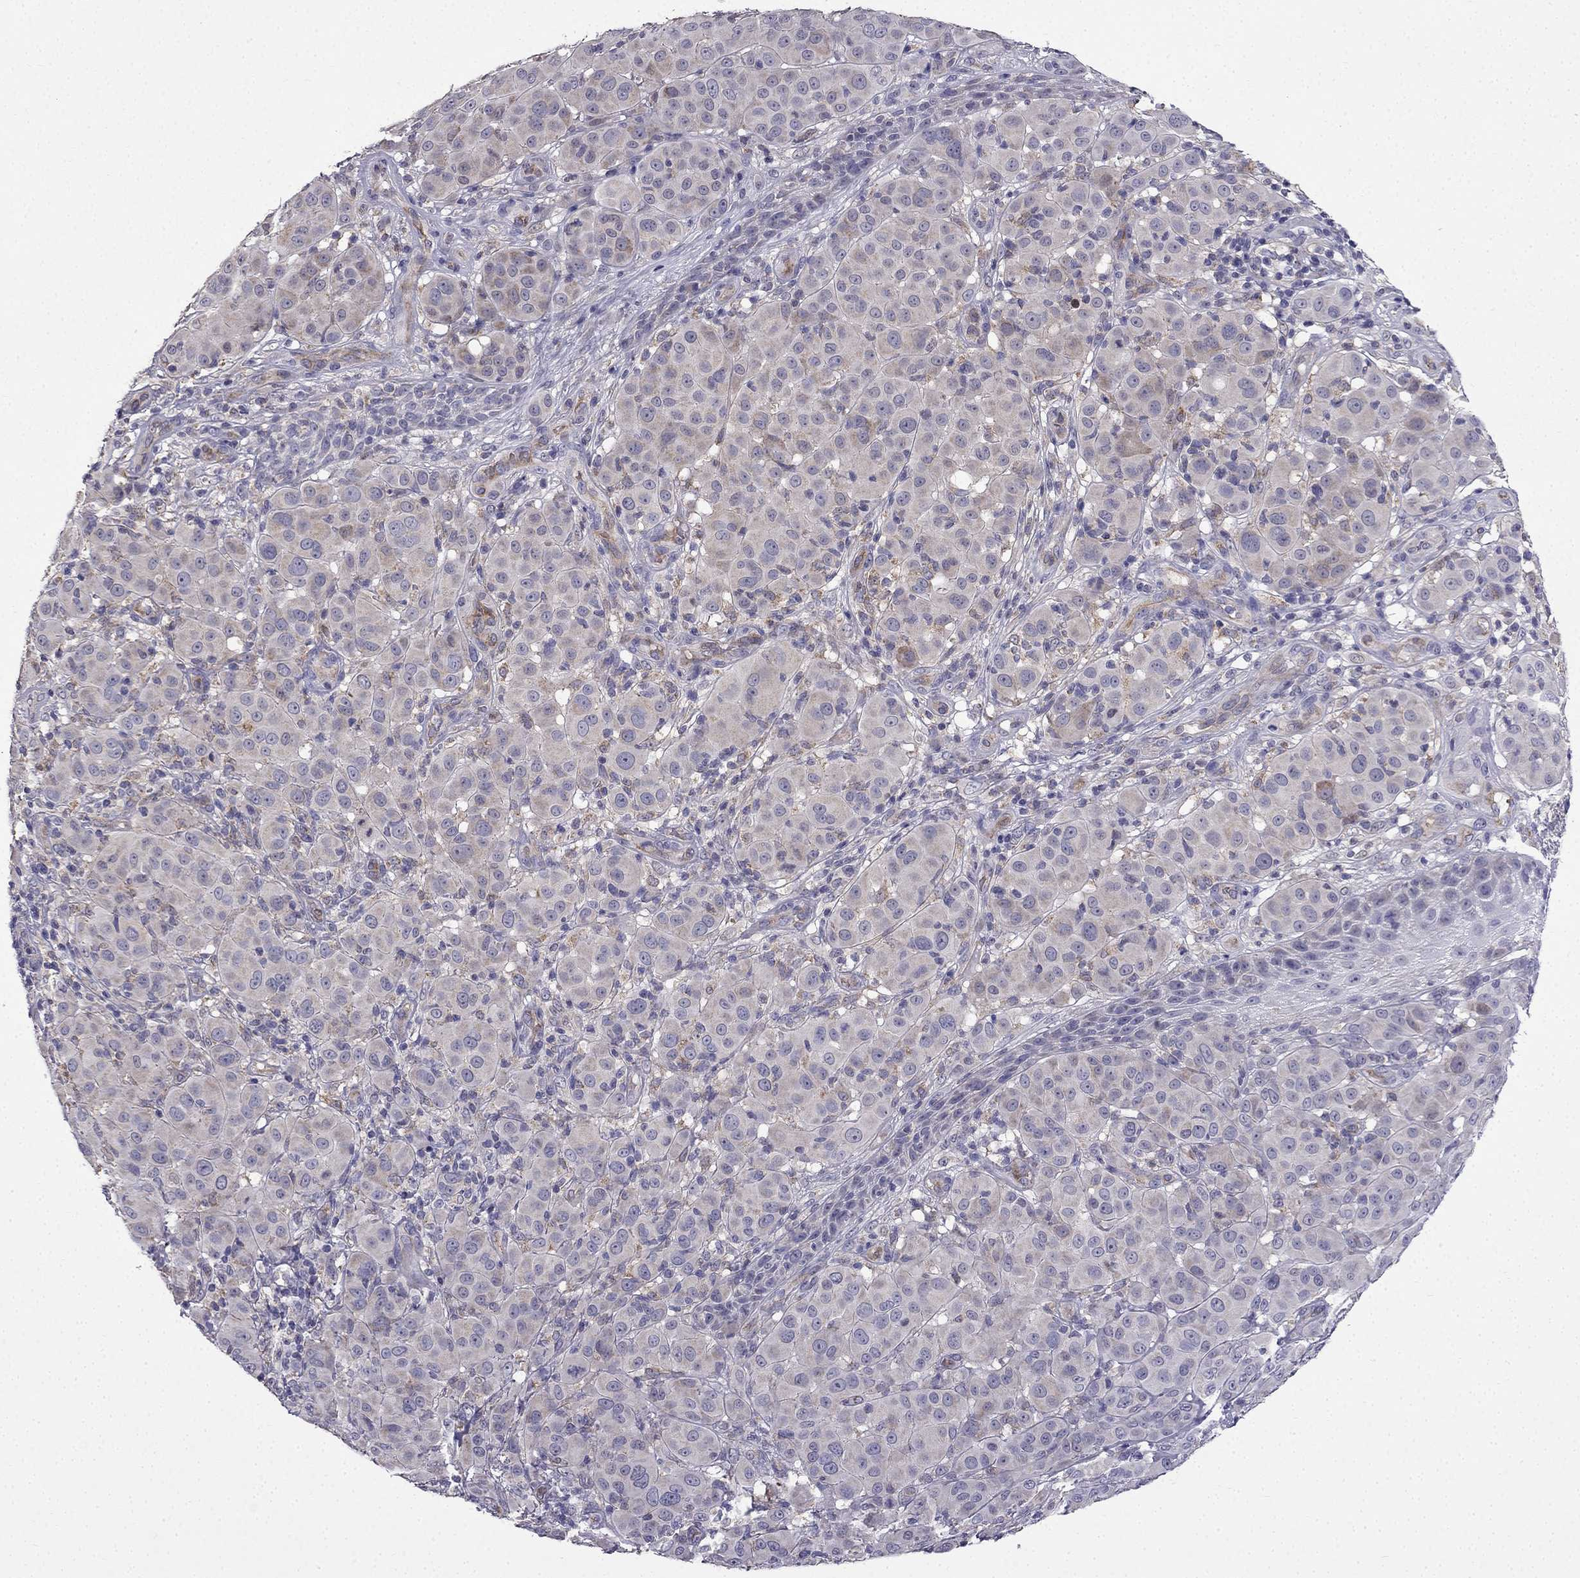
{"staining": {"intensity": "weak", "quantity": "25%-75%", "location": "cytoplasmic/membranous"}, "tissue": "melanoma", "cell_type": "Tumor cells", "image_type": "cancer", "snomed": [{"axis": "morphology", "description": "Malignant melanoma, NOS"}, {"axis": "topography", "description": "Skin"}], "caption": "DAB immunohistochemical staining of human malignant melanoma shows weak cytoplasmic/membranous protein expression in approximately 25%-75% of tumor cells. The protein is shown in brown color, while the nuclei are stained blue.", "gene": "SLC6A2", "patient": {"sex": "female", "age": 87}}